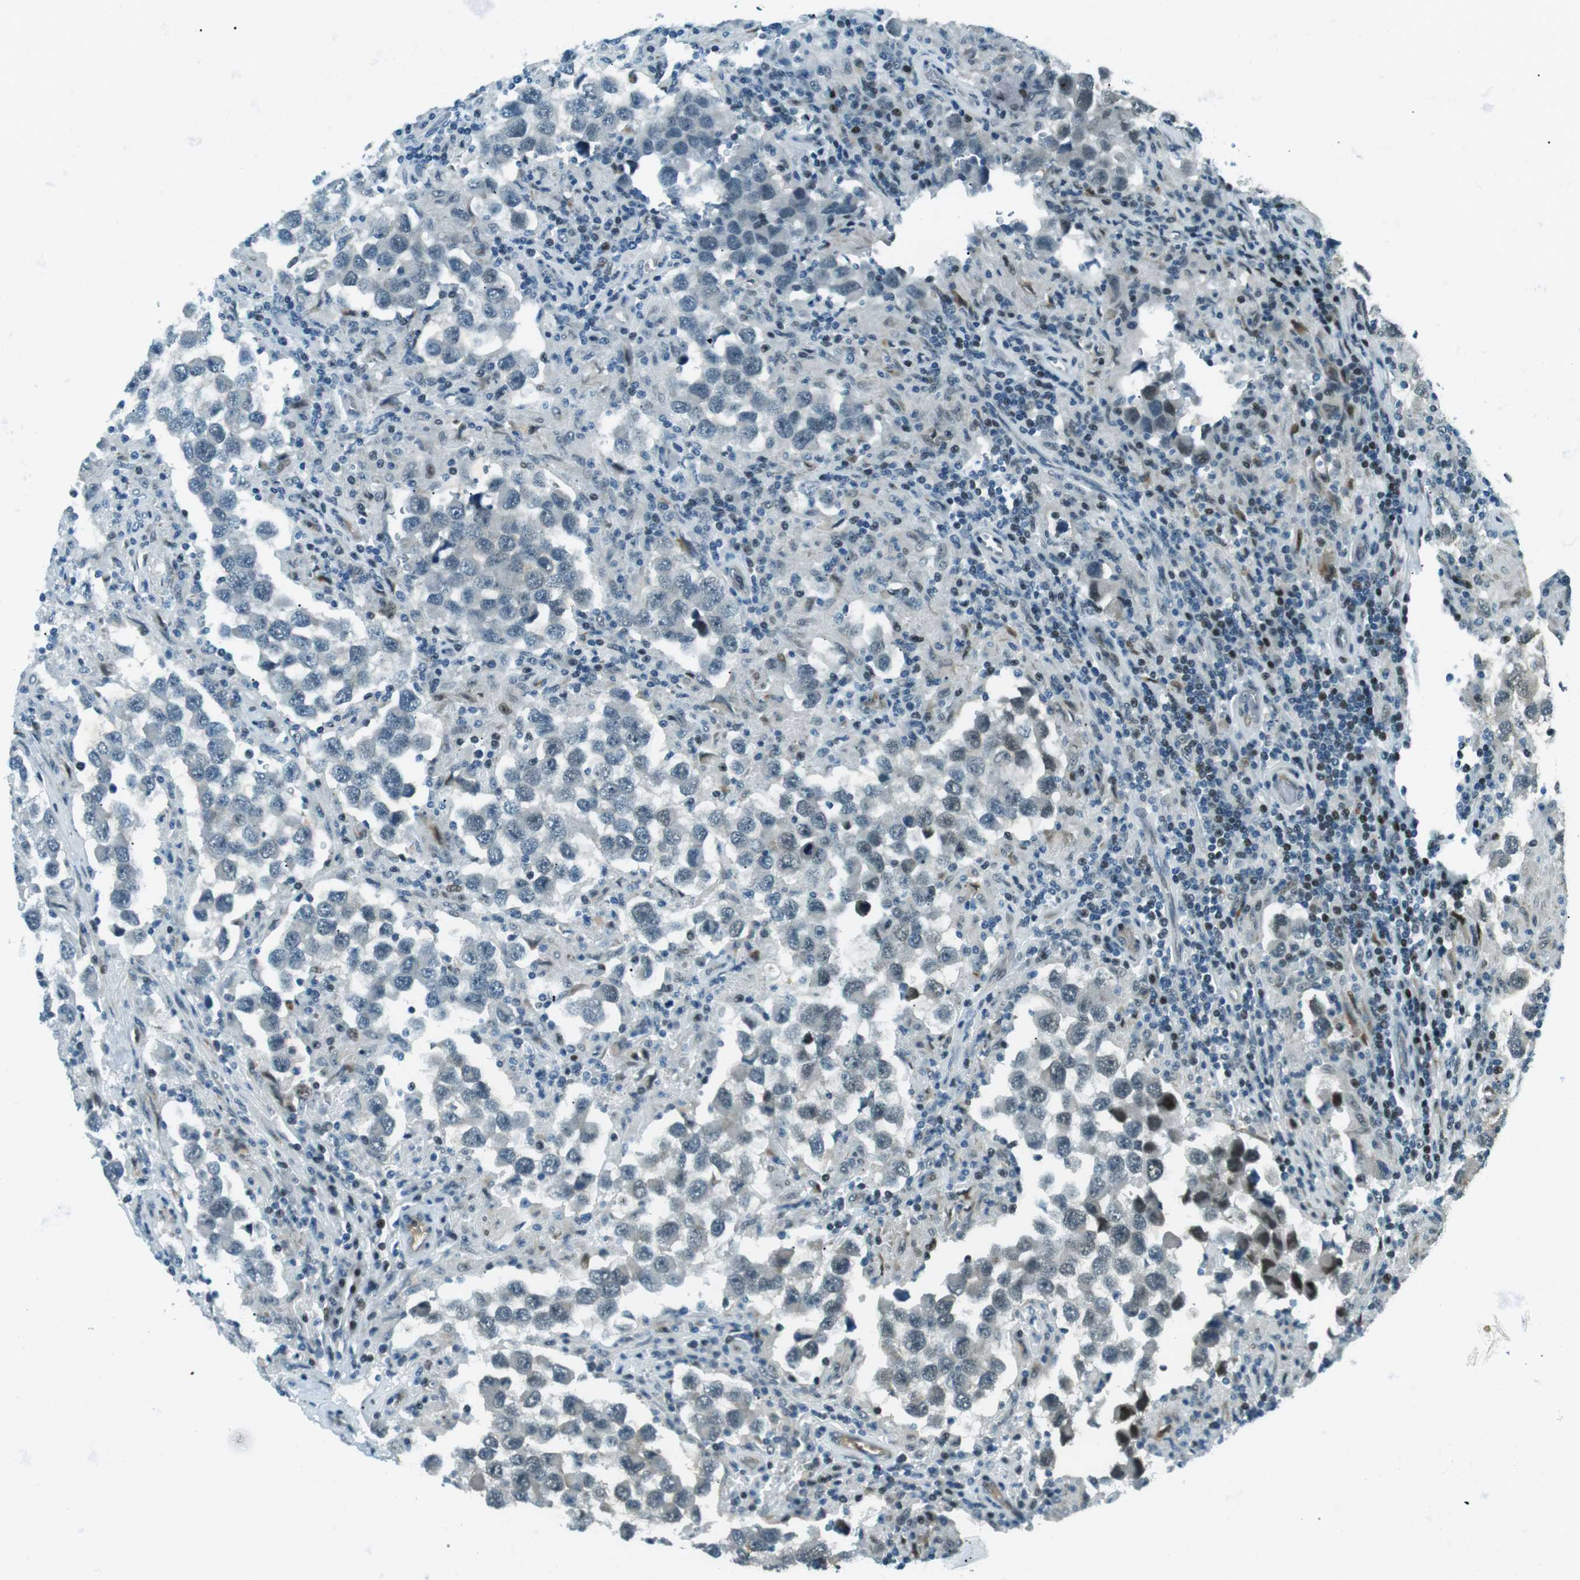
{"staining": {"intensity": "weak", "quantity": "25%-75%", "location": "nuclear"}, "tissue": "testis cancer", "cell_type": "Tumor cells", "image_type": "cancer", "snomed": [{"axis": "morphology", "description": "Carcinoma, Embryonal, NOS"}, {"axis": "topography", "description": "Testis"}], "caption": "Tumor cells display low levels of weak nuclear positivity in approximately 25%-75% of cells in human testis cancer (embryonal carcinoma).", "gene": "PJA1", "patient": {"sex": "male", "age": 21}}